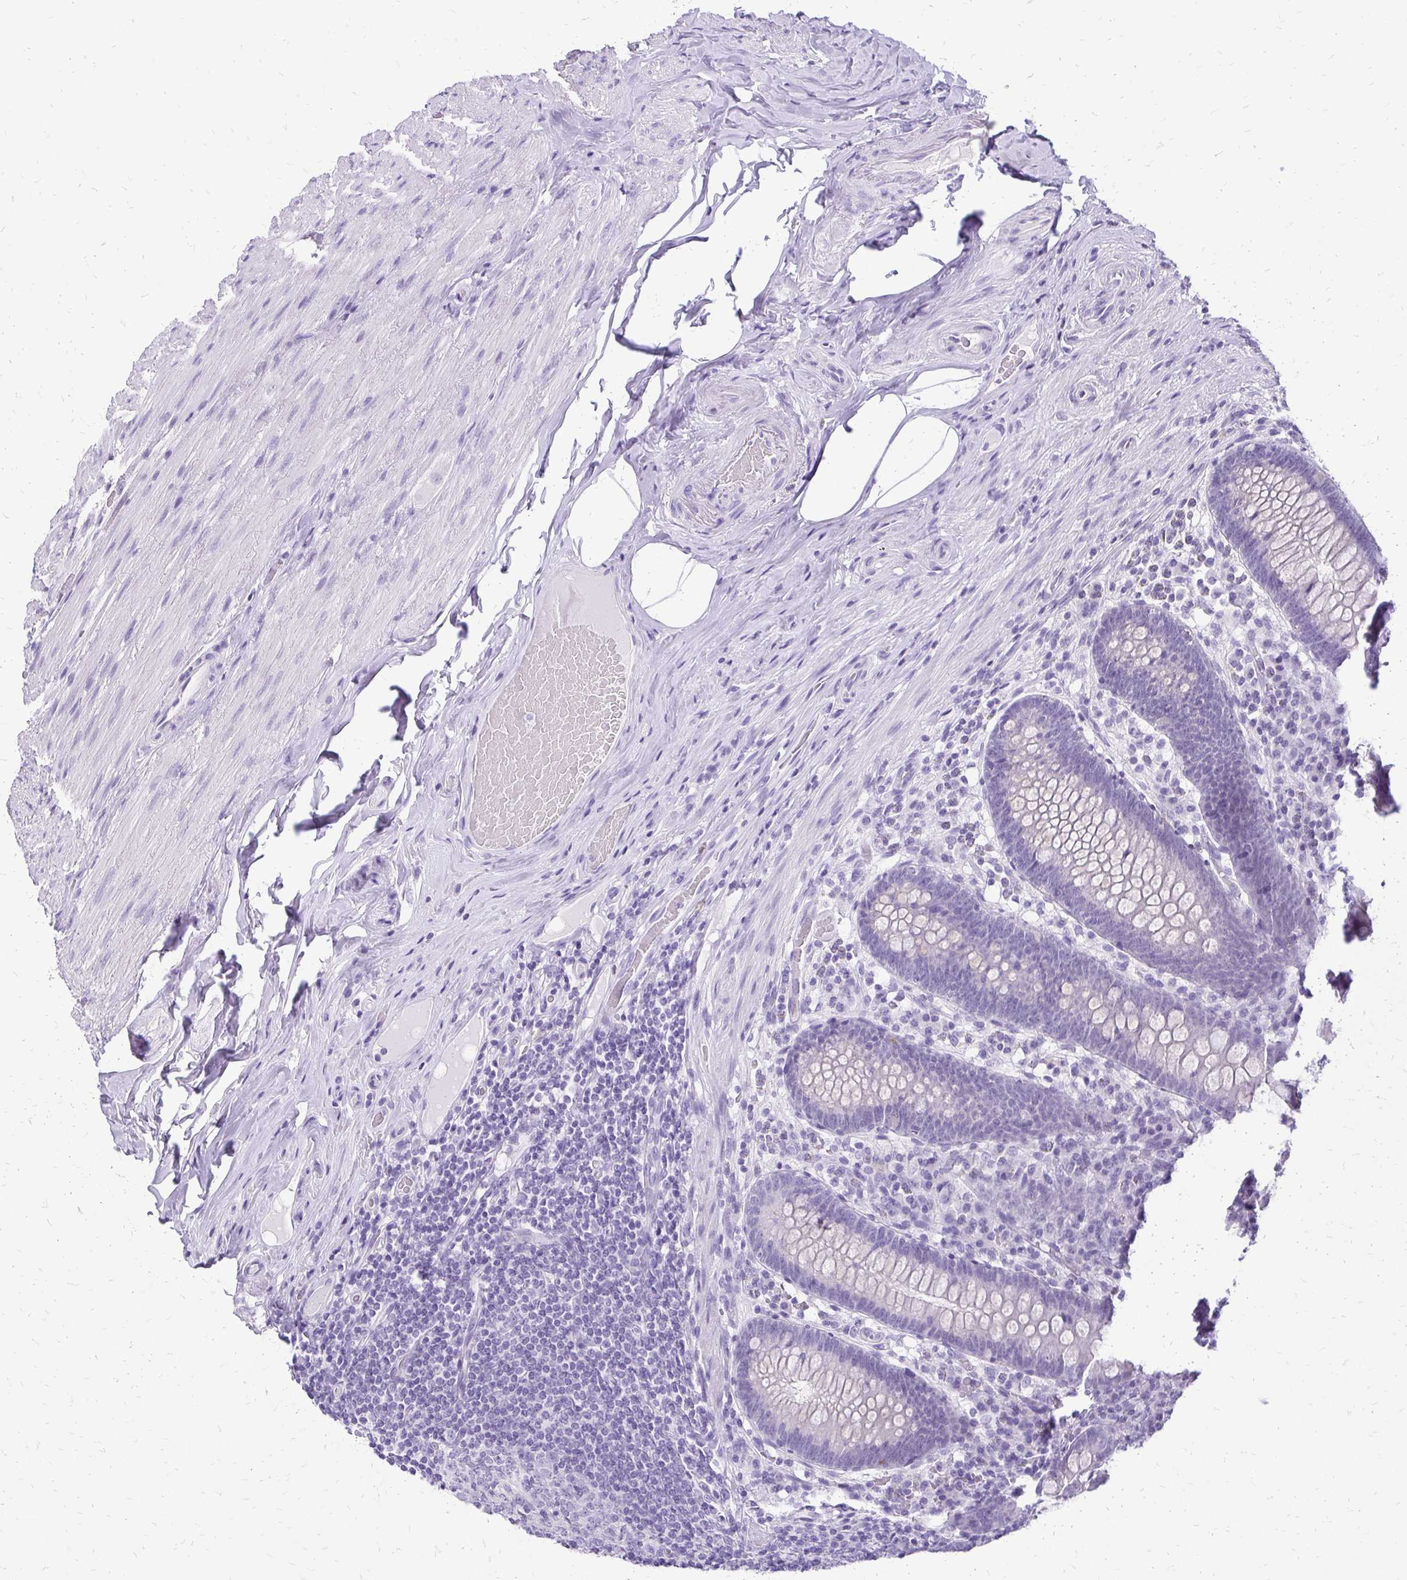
{"staining": {"intensity": "negative", "quantity": "none", "location": "none"}, "tissue": "appendix", "cell_type": "Glandular cells", "image_type": "normal", "snomed": [{"axis": "morphology", "description": "Normal tissue, NOS"}, {"axis": "topography", "description": "Appendix"}], "caption": "Immunohistochemistry (IHC) of normal appendix demonstrates no expression in glandular cells.", "gene": "SLC32A1", "patient": {"sex": "male", "age": 71}}